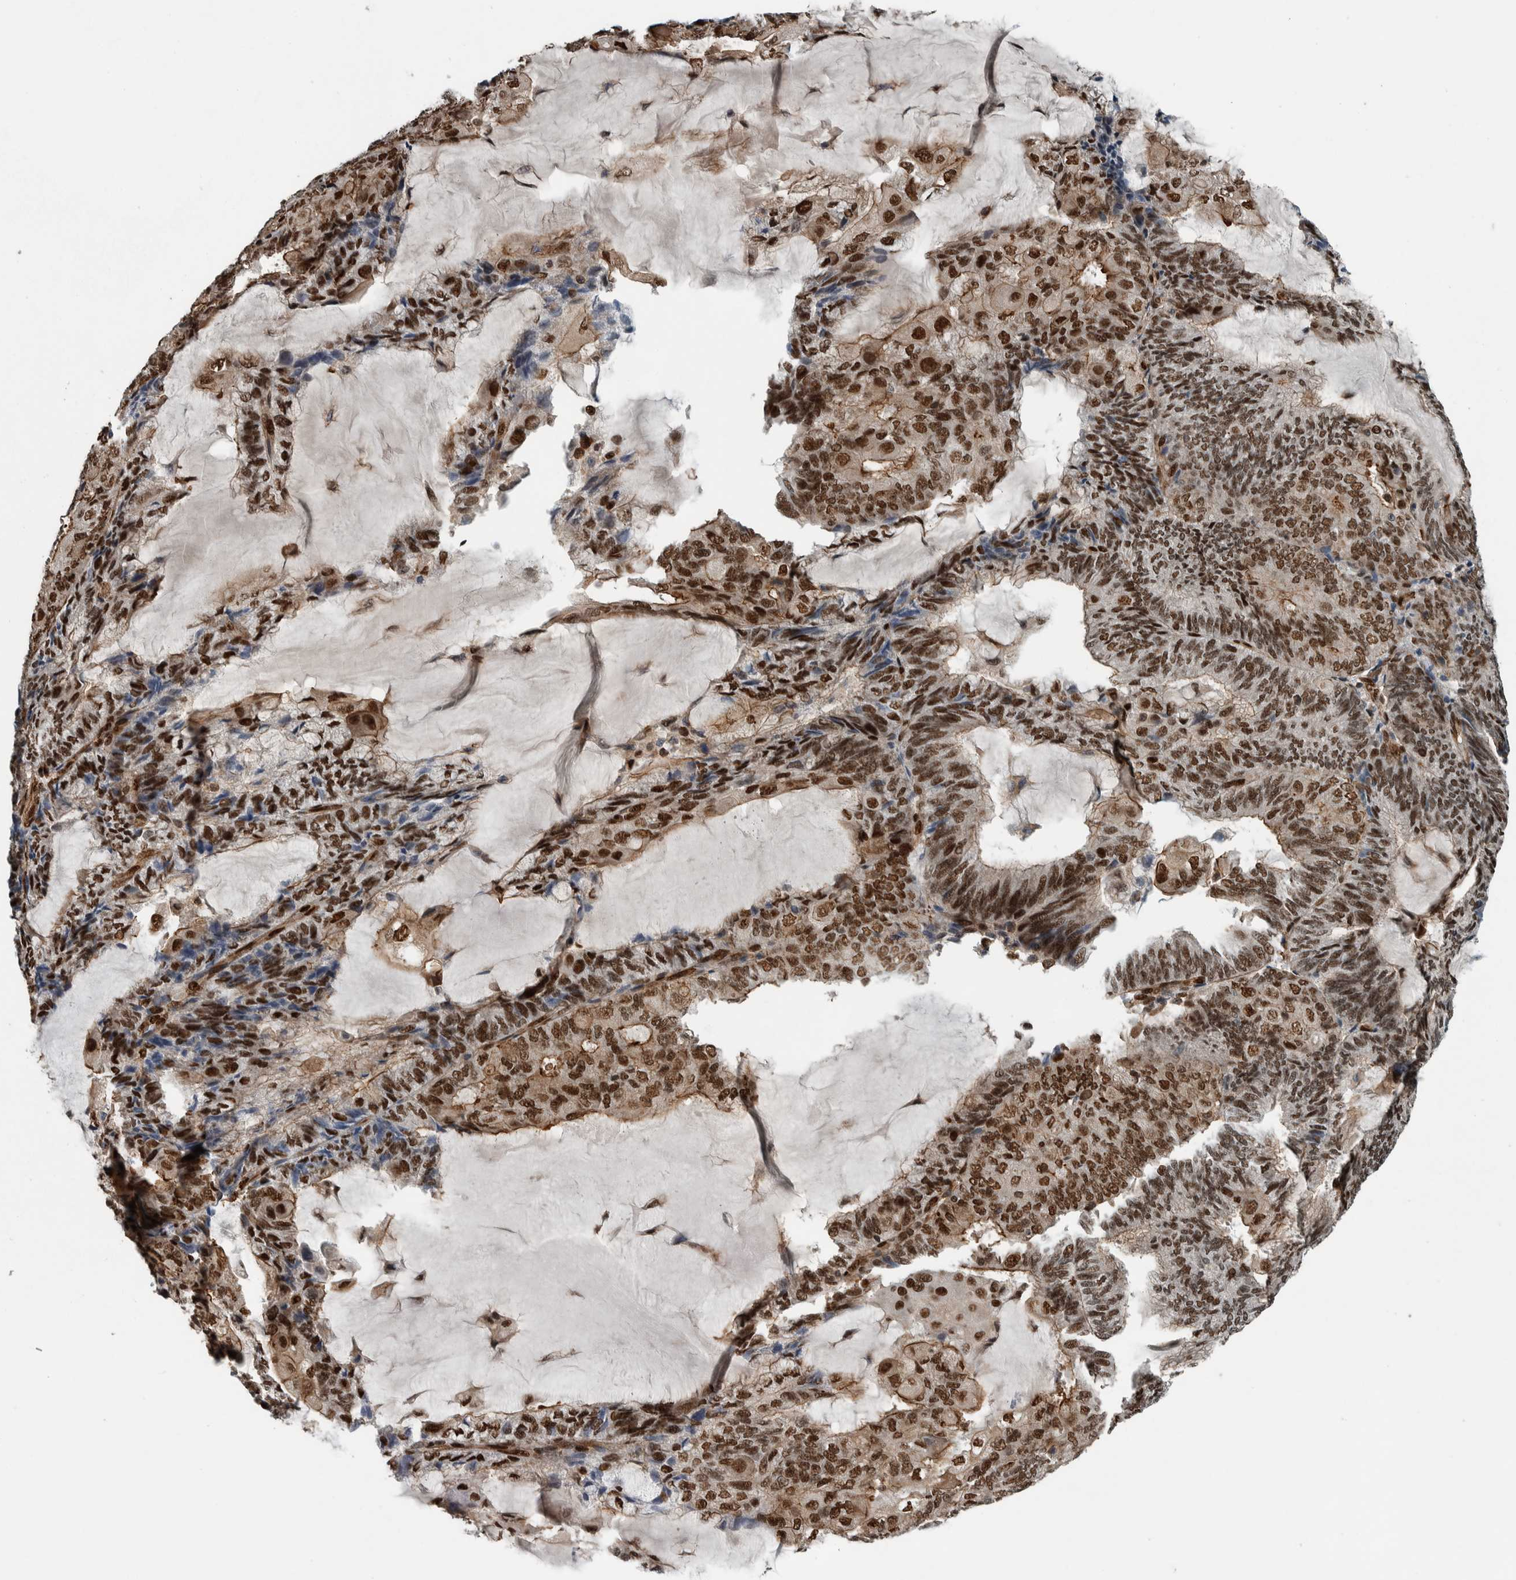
{"staining": {"intensity": "strong", "quantity": ">75%", "location": "nuclear"}, "tissue": "endometrial cancer", "cell_type": "Tumor cells", "image_type": "cancer", "snomed": [{"axis": "morphology", "description": "Adenocarcinoma, NOS"}, {"axis": "topography", "description": "Endometrium"}], "caption": "Human endometrial cancer (adenocarcinoma) stained with a brown dye shows strong nuclear positive positivity in about >75% of tumor cells.", "gene": "FAM135B", "patient": {"sex": "female", "age": 81}}